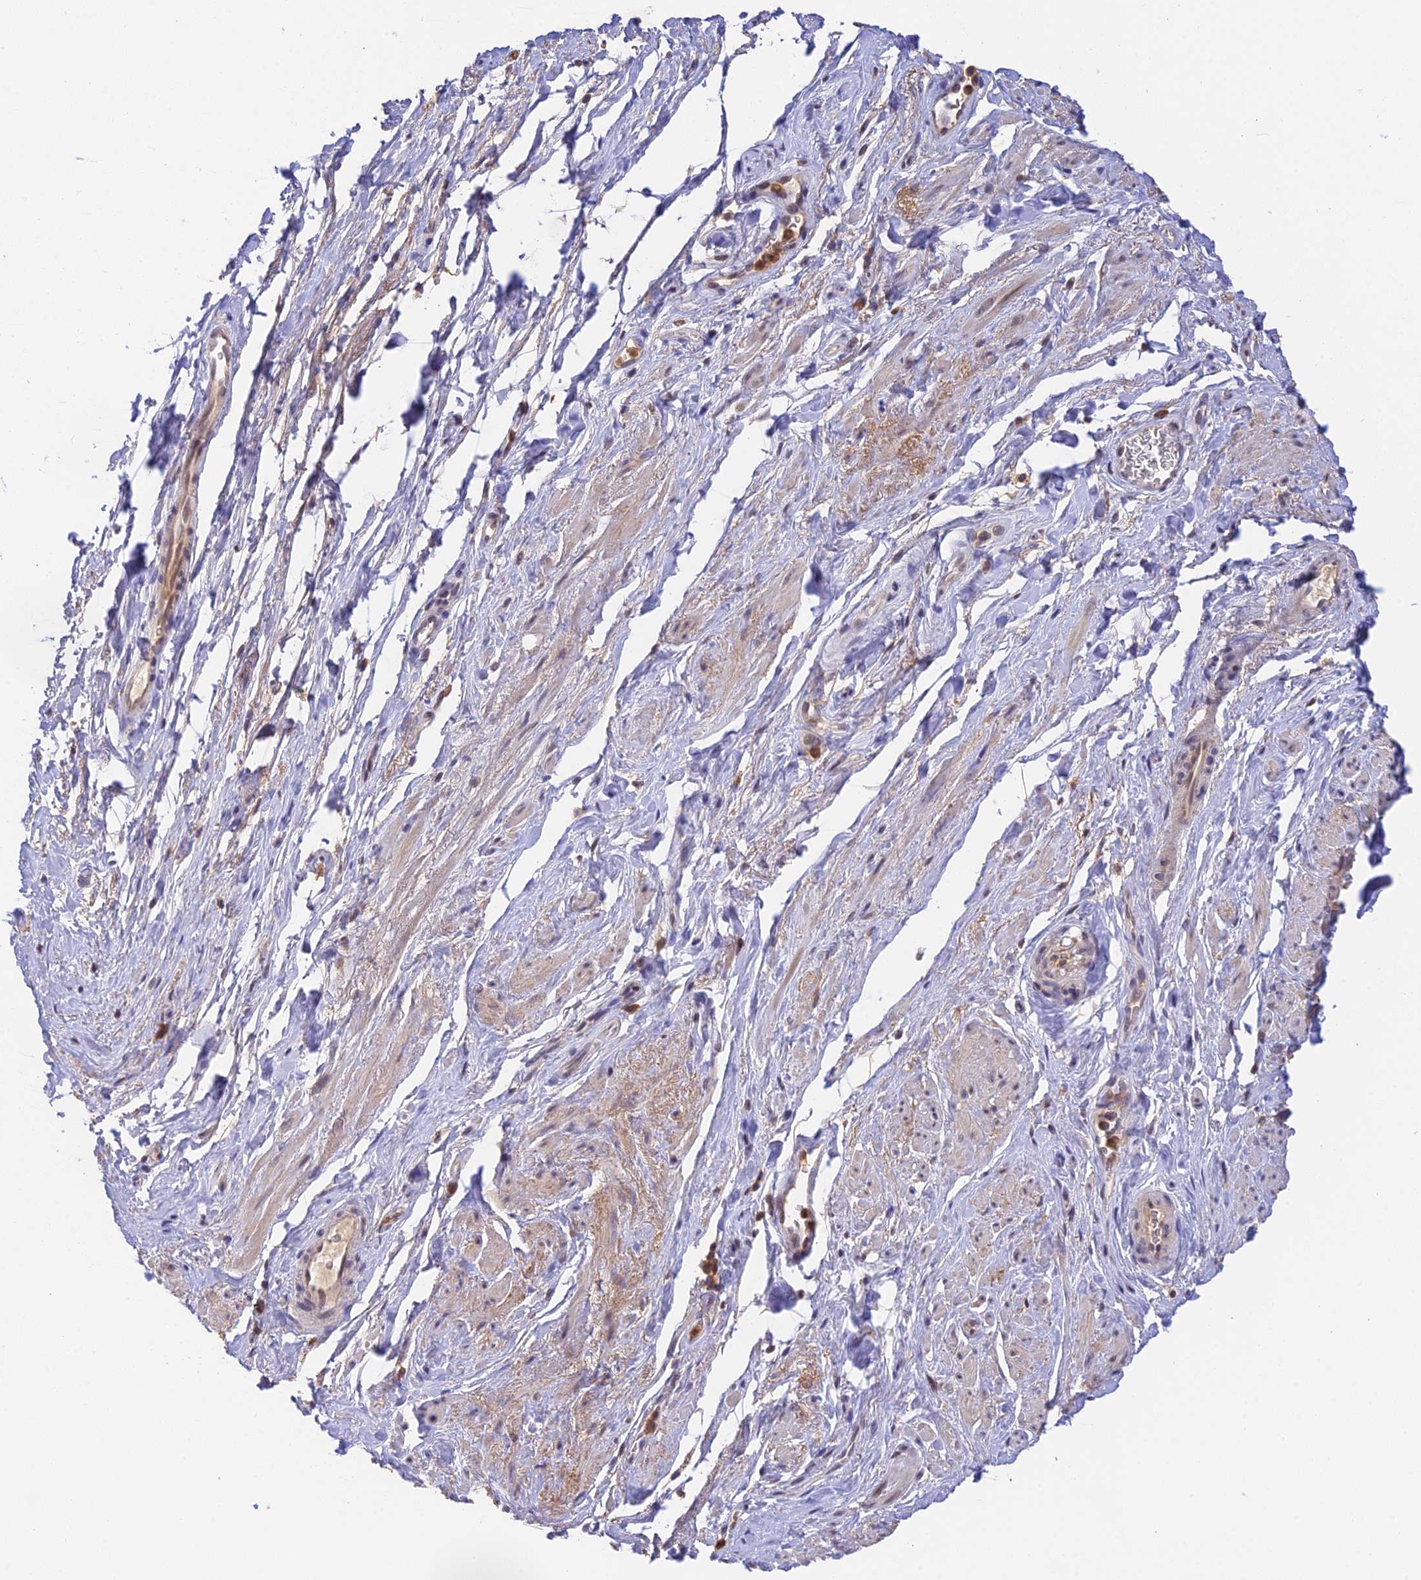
{"staining": {"intensity": "weak", "quantity": "25%-75%", "location": "cytoplasmic/membranous"}, "tissue": "smooth muscle", "cell_type": "Smooth muscle cells", "image_type": "normal", "snomed": [{"axis": "morphology", "description": "Normal tissue, NOS"}, {"axis": "topography", "description": "Smooth muscle"}, {"axis": "topography", "description": "Peripheral nerve tissue"}], "caption": "Human smooth muscle stained with a brown dye exhibits weak cytoplasmic/membranous positive positivity in about 25%-75% of smooth muscle cells.", "gene": "PEX16", "patient": {"sex": "male", "age": 69}}